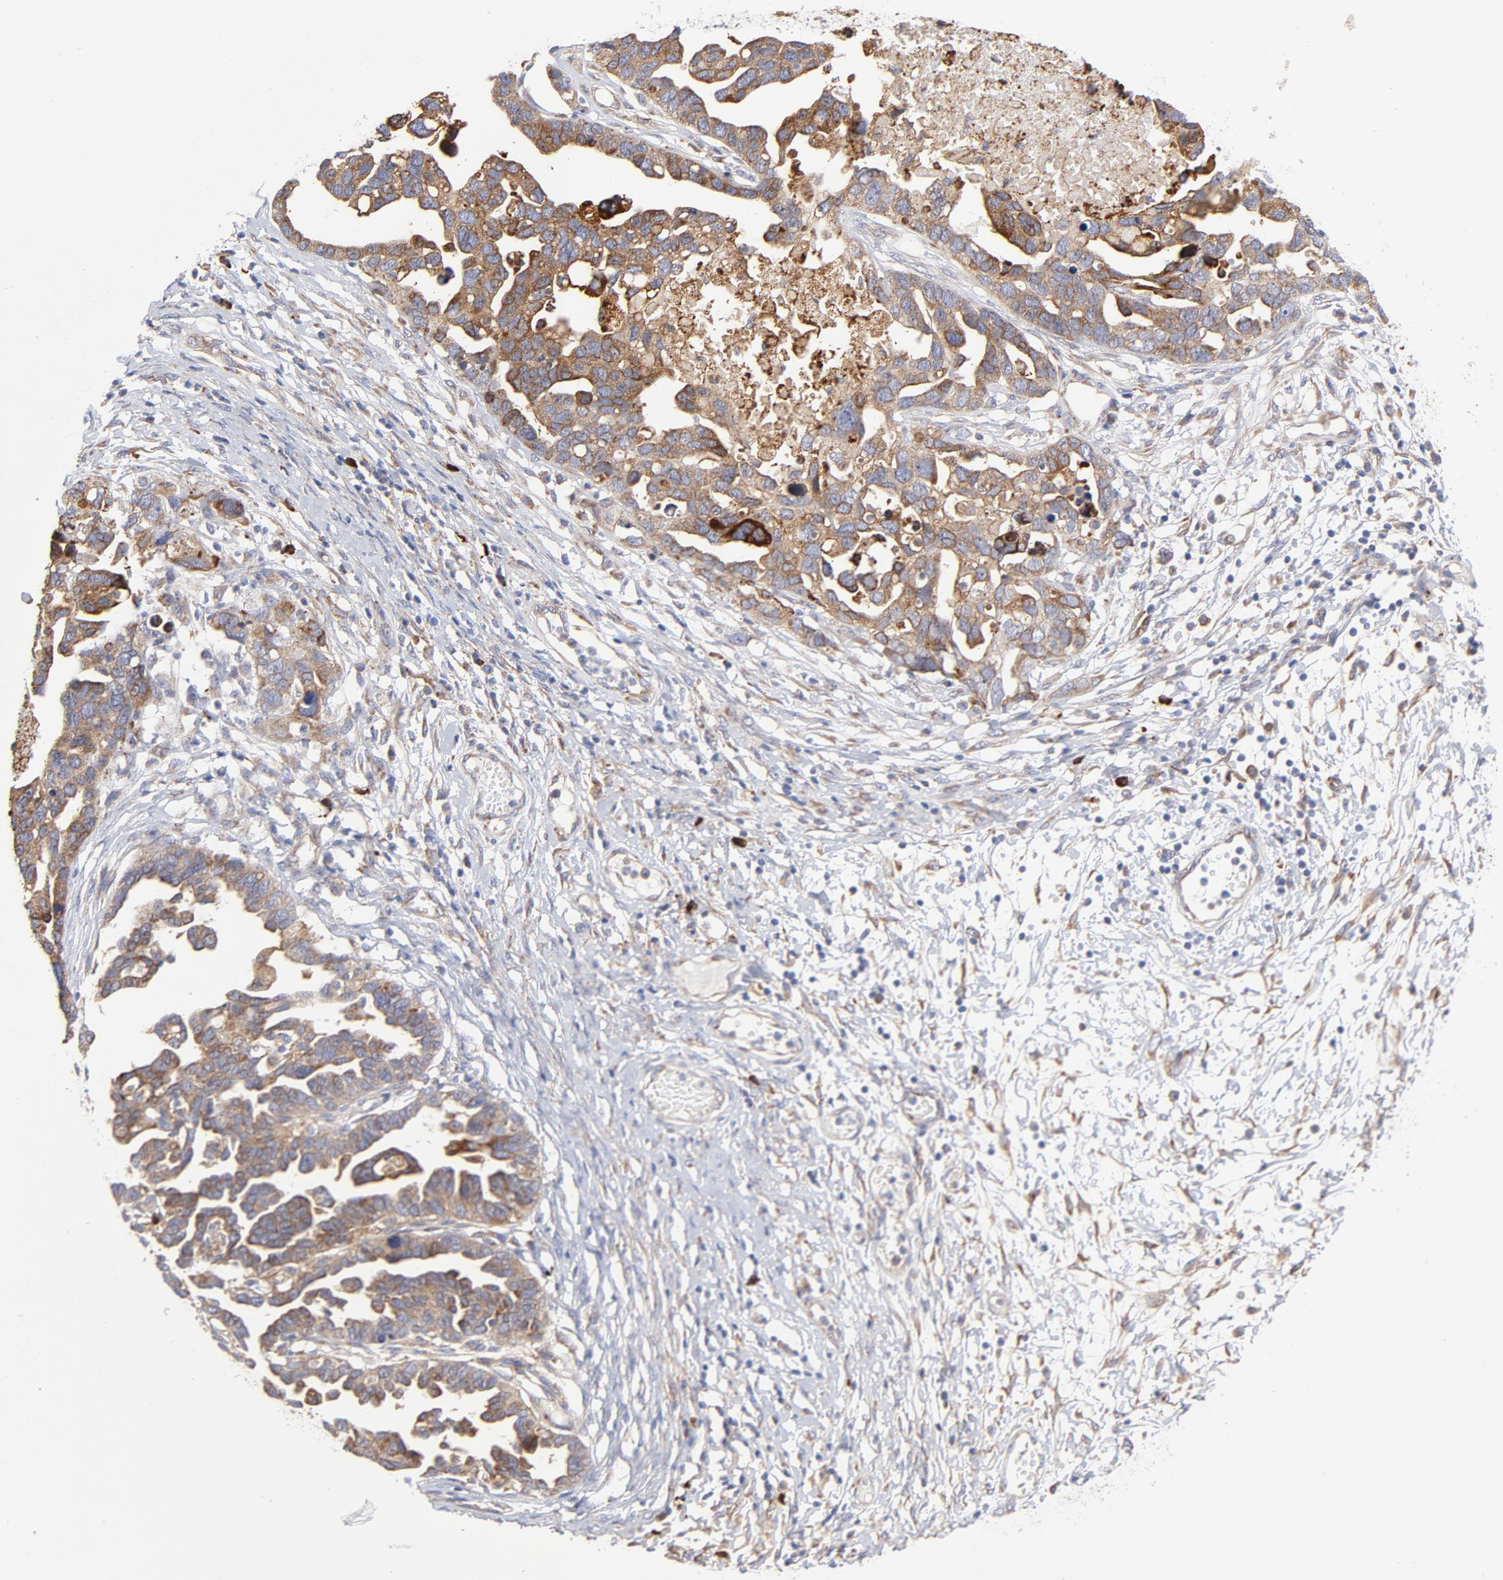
{"staining": {"intensity": "moderate", "quantity": ">75%", "location": "cytoplasmic/membranous"}, "tissue": "ovarian cancer", "cell_type": "Tumor cells", "image_type": "cancer", "snomed": [{"axis": "morphology", "description": "Cystadenocarcinoma, serous, NOS"}, {"axis": "topography", "description": "Ovary"}], "caption": "DAB (3,3'-diaminobenzidine) immunohistochemical staining of human ovarian serous cystadenocarcinoma displays moderate cytoplasmic/membranous protein expression in about >75% of tumor cells. The protein is stained brown, and the nuclei are stained in blue (DAB IHC with brightfield microscopy, high magnification).", "gene": "RAPGEF3", "patient": {"sex": "female", "age": 54}}